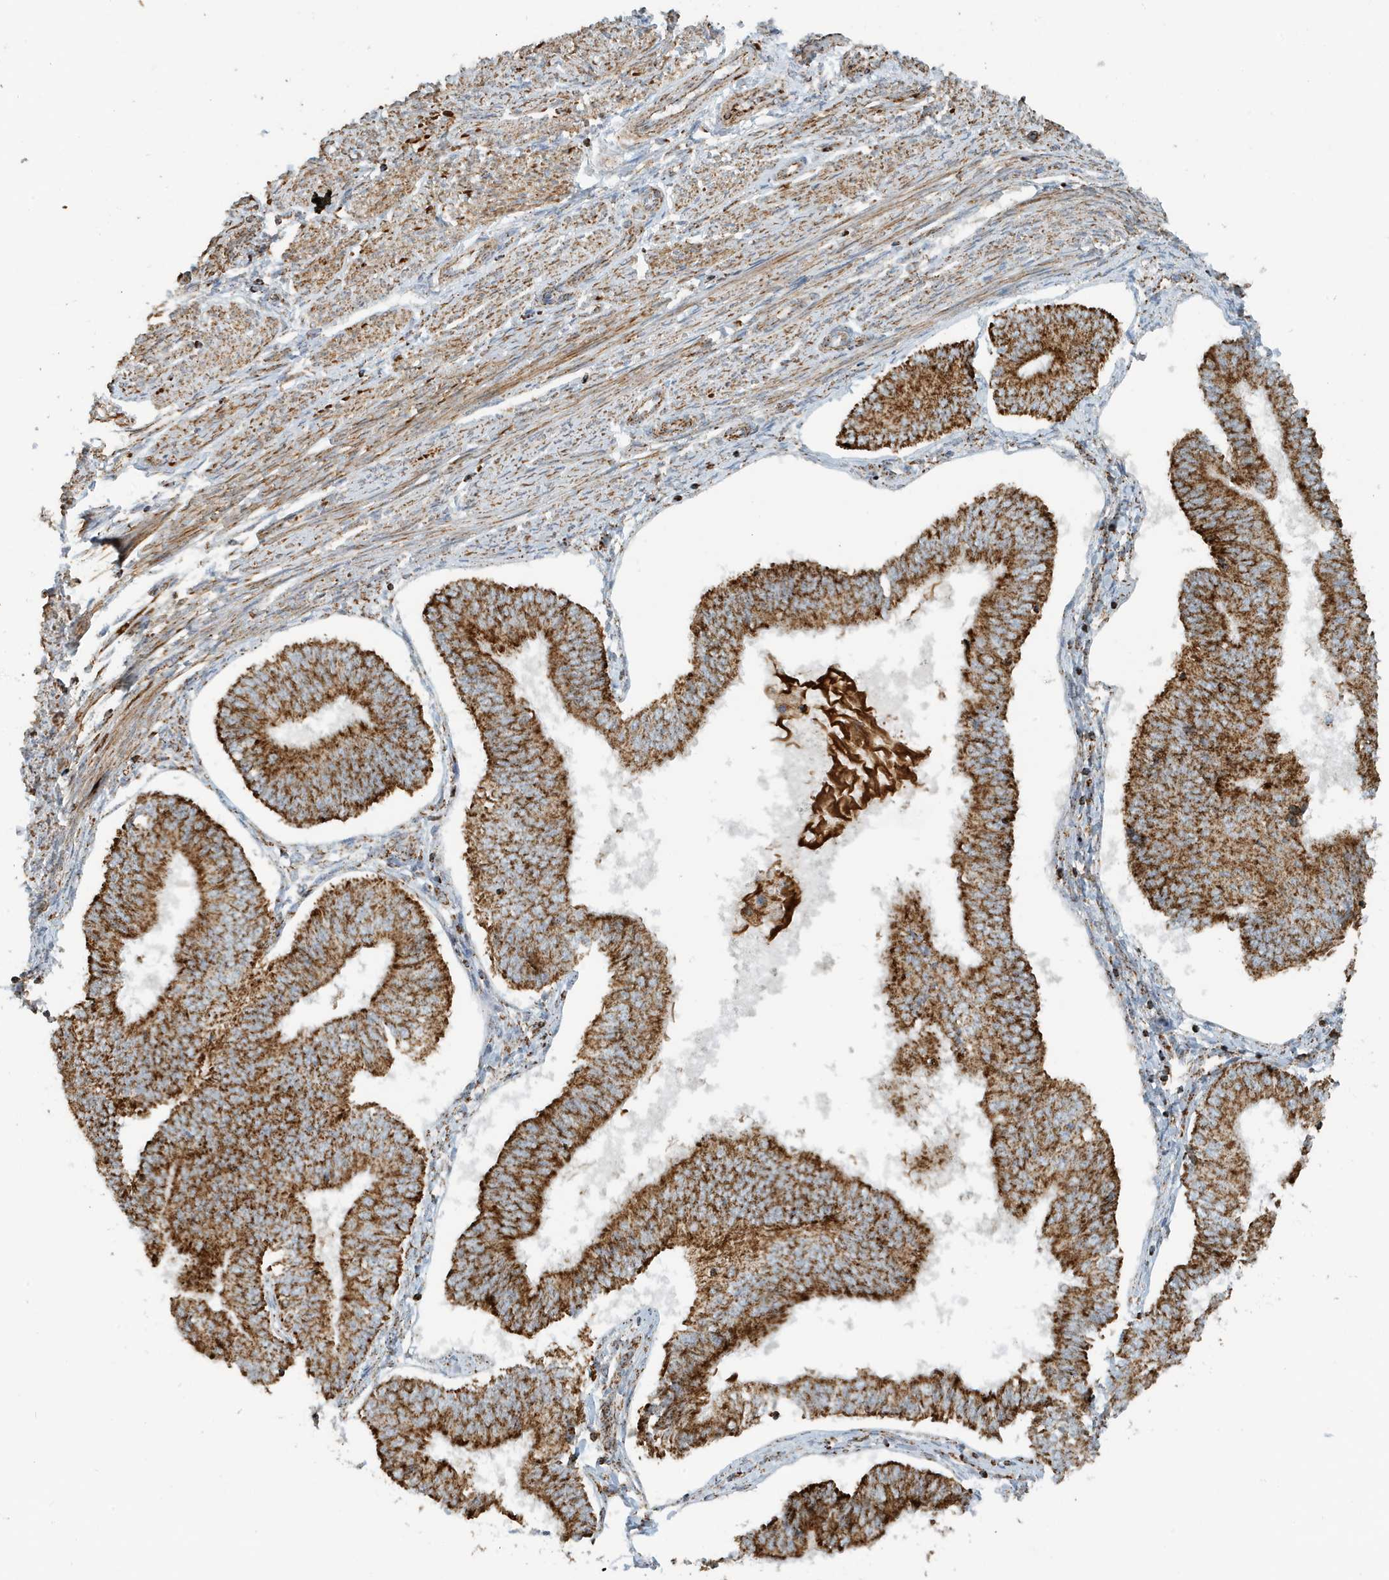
{"staining": {"intensity": "strong", "quantity": ">75%", "location": "cytoplasmic/membranous"}, "tissue": "endometrial cancer", "cell_type": "Tumor cells", "image_type": "cancer", "snomed": [{"axis": "morphology", "description": "Adenocarcinoma, NOS"}, {"axis": "topography", "description": "Endometrium"}], "caption": "Strong cytoplasmic/membranous protein positivity is seen in approximately >75% of tumor cells in adenocarcinoma (endometrial). The staining is performed using DAB brown chromogen to label protein expression. The nuclei are counter-stained blue using hematoxylin.", "gene": "MAN1A1", "patient": {"sex": "female", "age": 58}}